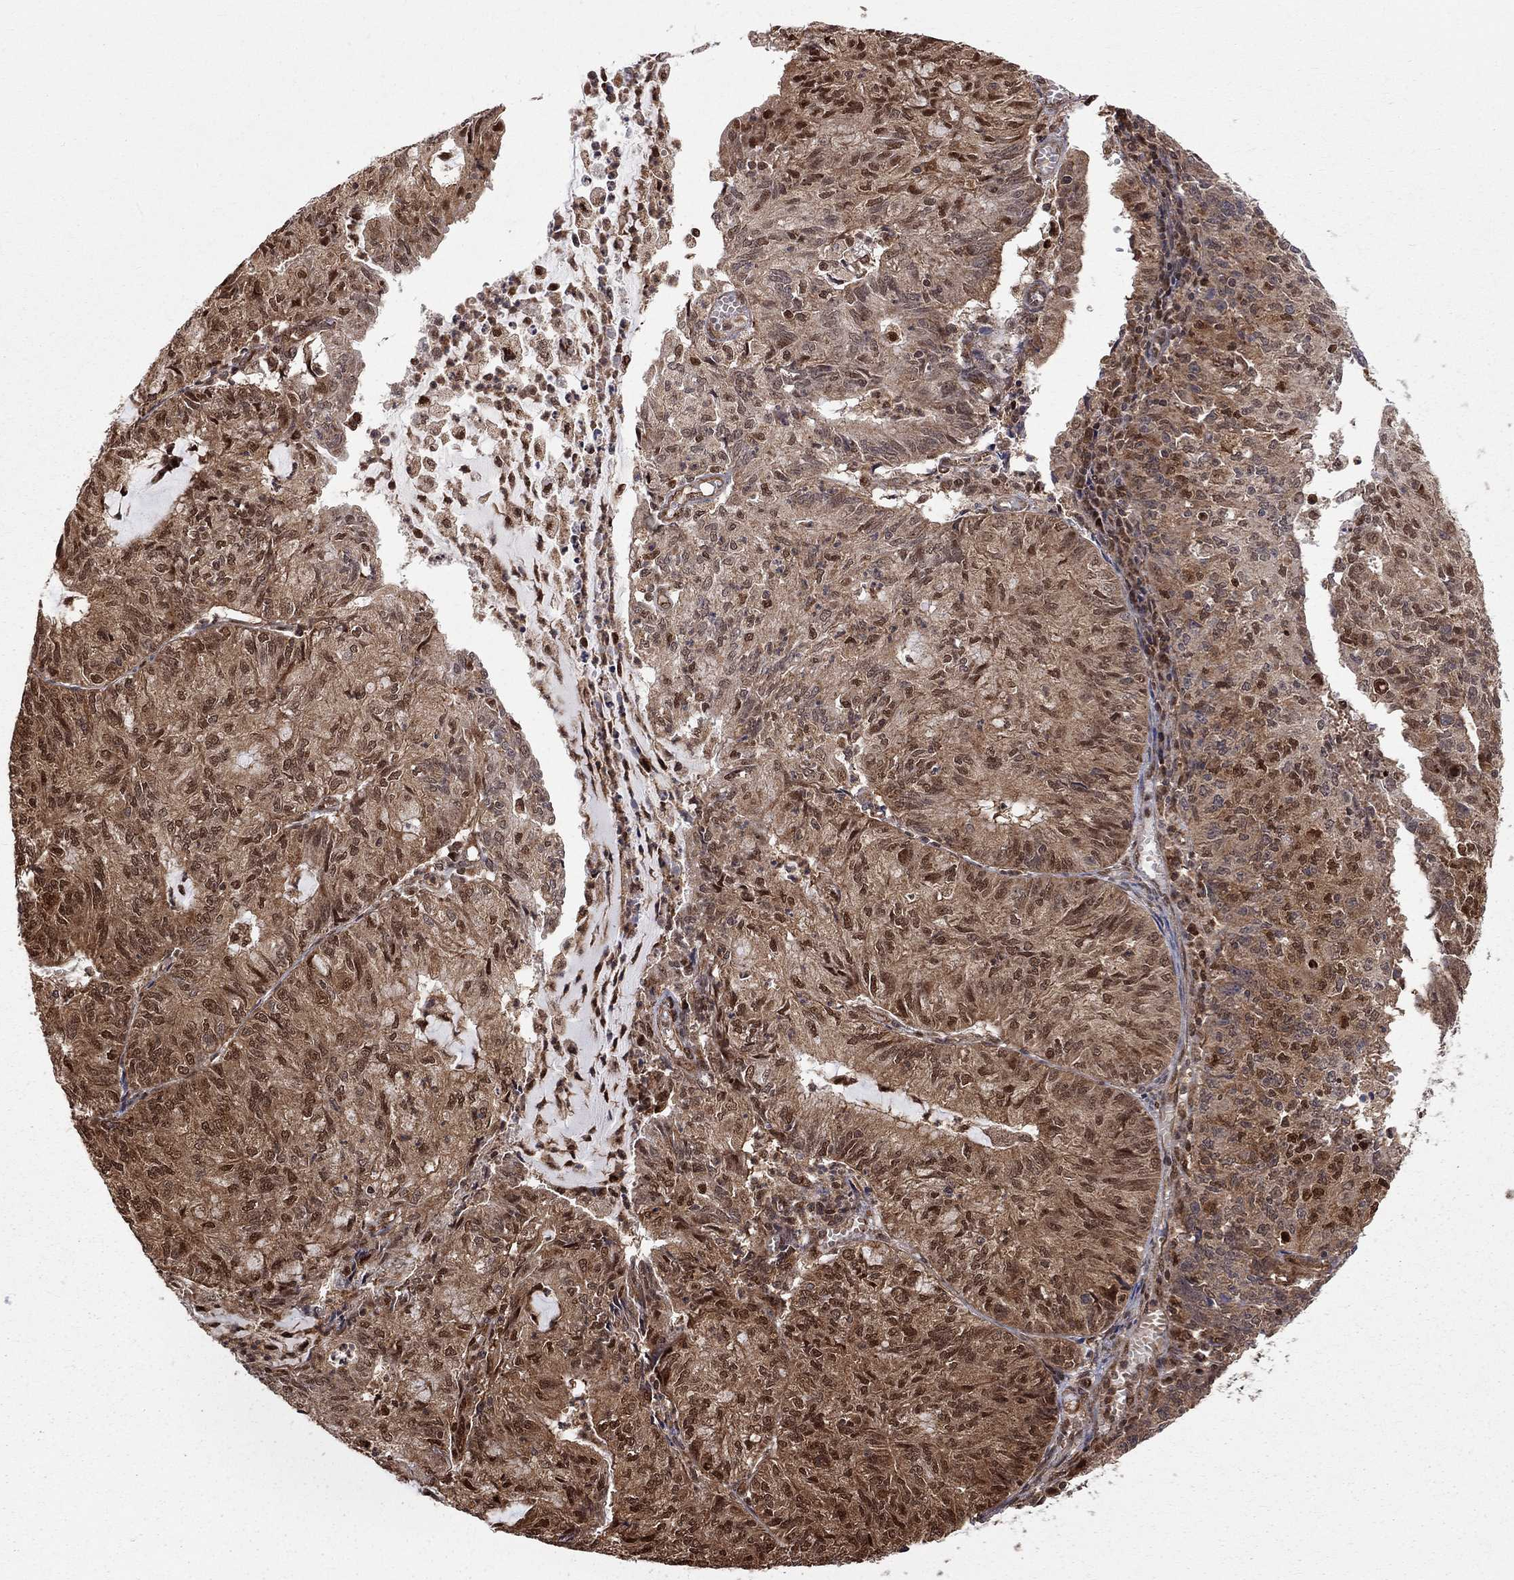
{"staining": {"intensity": "strong", "quantity": "25%-75%", "location": "cytoplasmic/membranous,nuclear"}, "tissue": "endometrial cancer", "cell_type": "Tumor cells", "image_type": "cancer", "snomed": [{"axis": "morphology", "description": "Adenocarcinoma, NOS"}, {"axis": "topography", "description": "Endometrium"}], "caption": "Endometrial cancer was stained to show a protein in brown. There is high levels of strong cytoplasmic/membranous and nuclear staining in about 25%-75% of tumor cells. The staining was performed using DAB, with brown indicating positive protein expression. Nuclei are stained blue with hematoxylin.", "gene": "ELOB", "patient": {"sex": "female", "age": 82}}